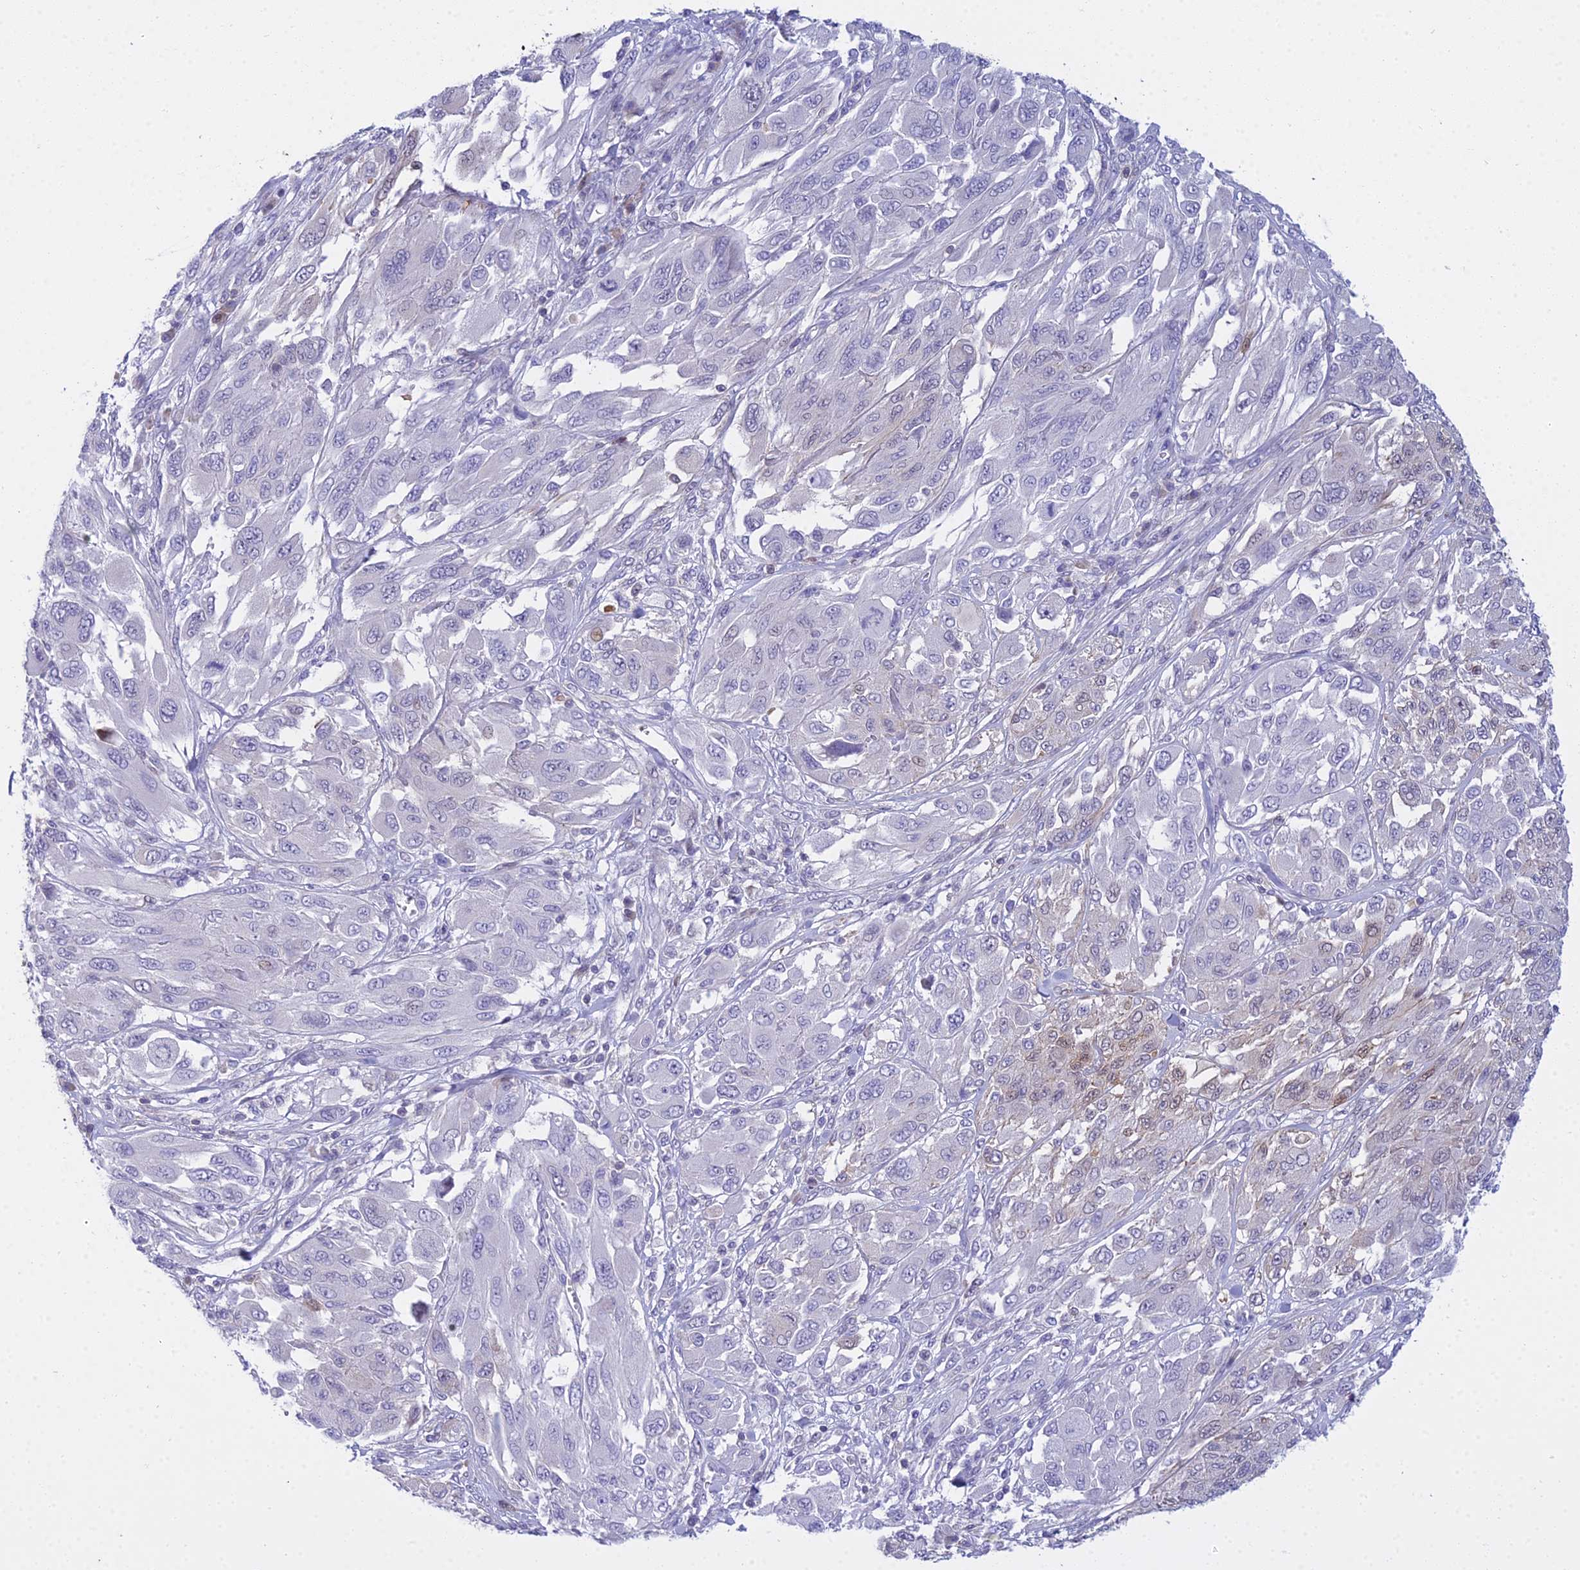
{"staining": {"intensity": "negative", "quantity": "none", "location": "none"}, "tissue": "melanoma", "cell_type": "Tumor cells", "image_type": "cancer", "snomed": [{"axis": "morphology", "description": "Malignant melanoma, NOS"}, {"axis": "topography", "description": "Skin"}], "caption": "Tumor cells are negative for protein expression in human melanoma.", "gene": "ZMIZ1", "patient": {"sex": "female", "age": 91}}